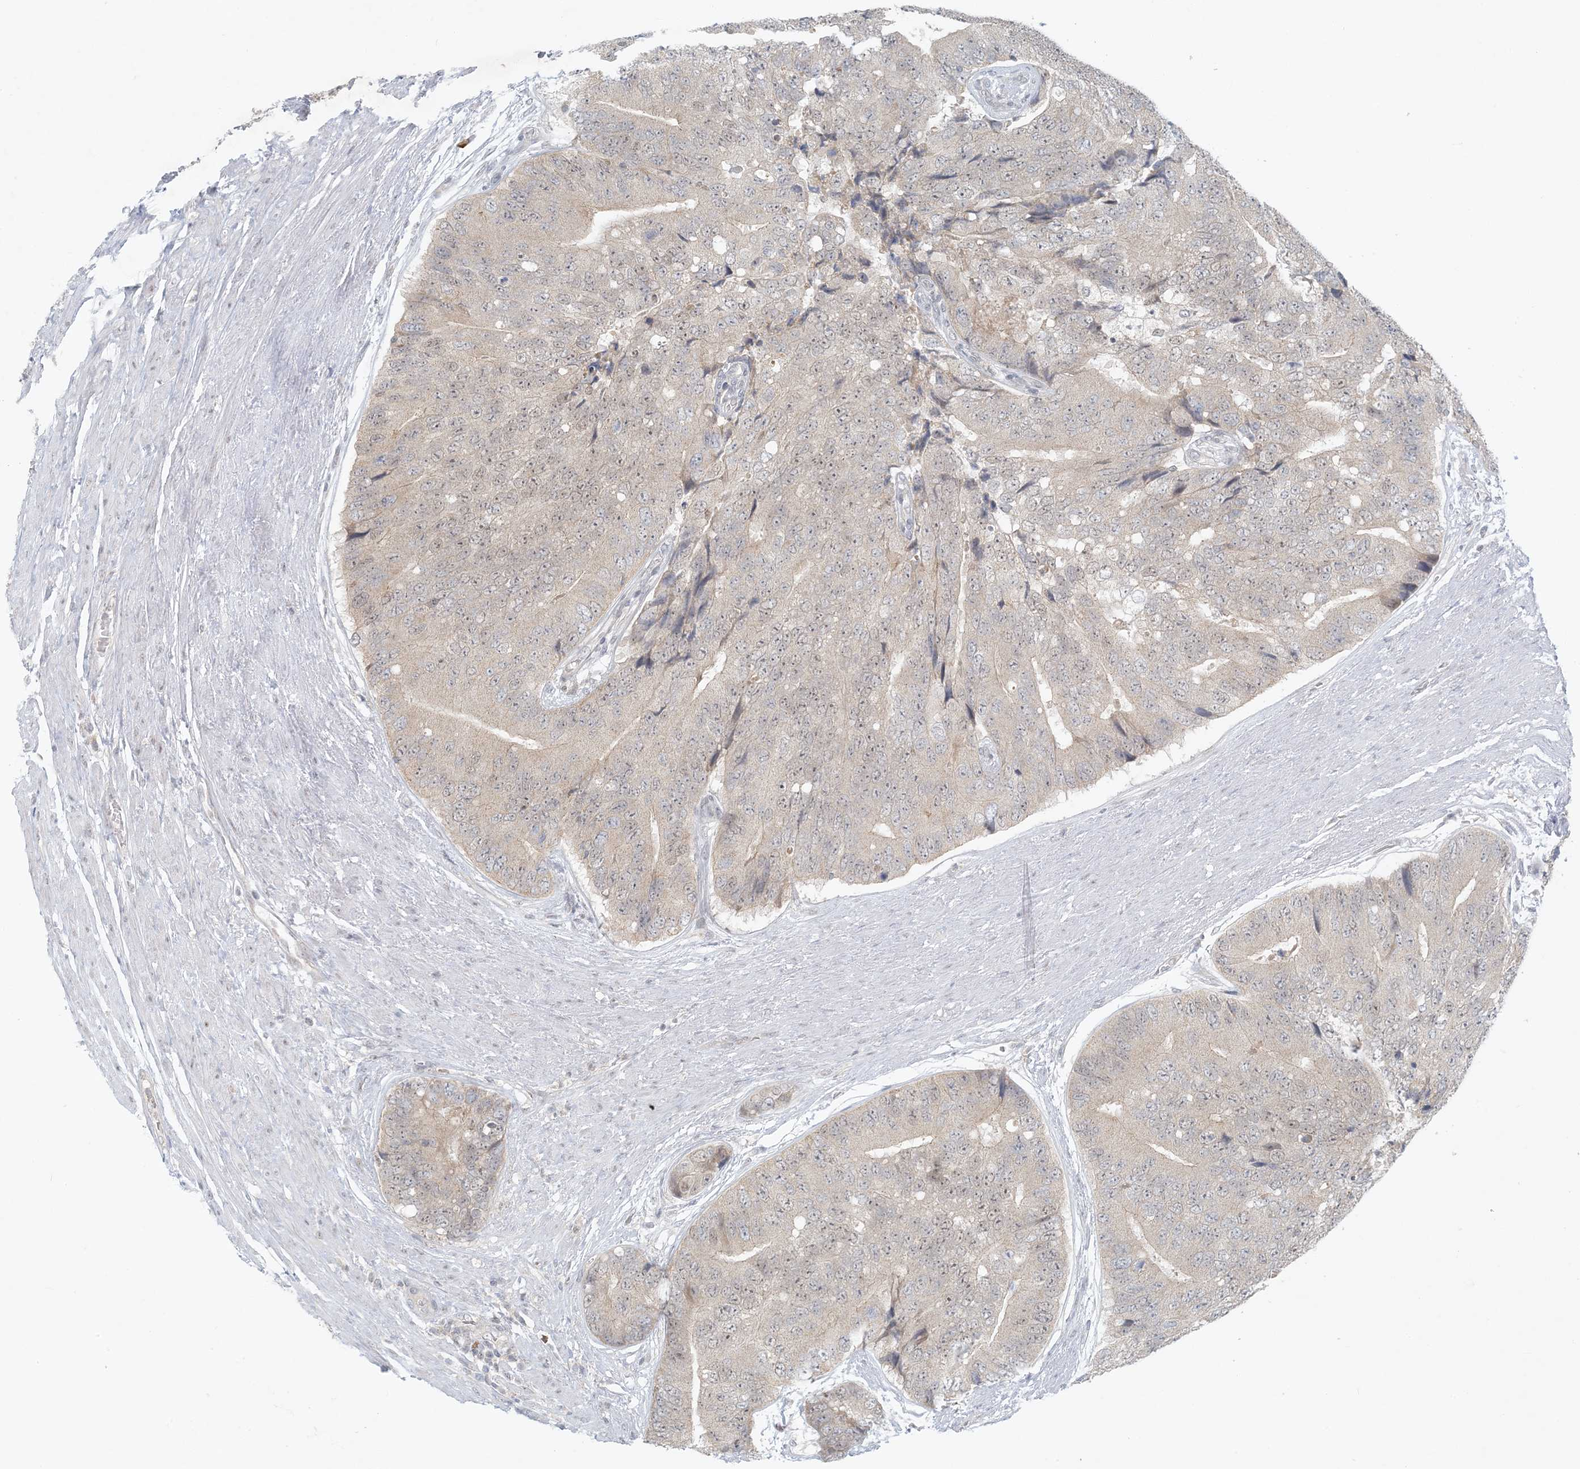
{"staining": {"intensity": "weak", "quantity": "25%-75%", "location": "nuclear"}, "tissue": "prostate cancer", "cell_type": "Tumor cells", "image_type": "cancer", "snomed": [{"axis": "morphology", "description": "Adenocarcinoma, High grade"}, {"axis": "topography", "description": "Prostate"}], "caption": "Immunohistochemical staining of human prostate cancer exhibits low levels of weak nuclear staining in about 25%-75% of tumor cells.", "gene": "OBI1", "patient": {"sex": "male", "age": 70}}